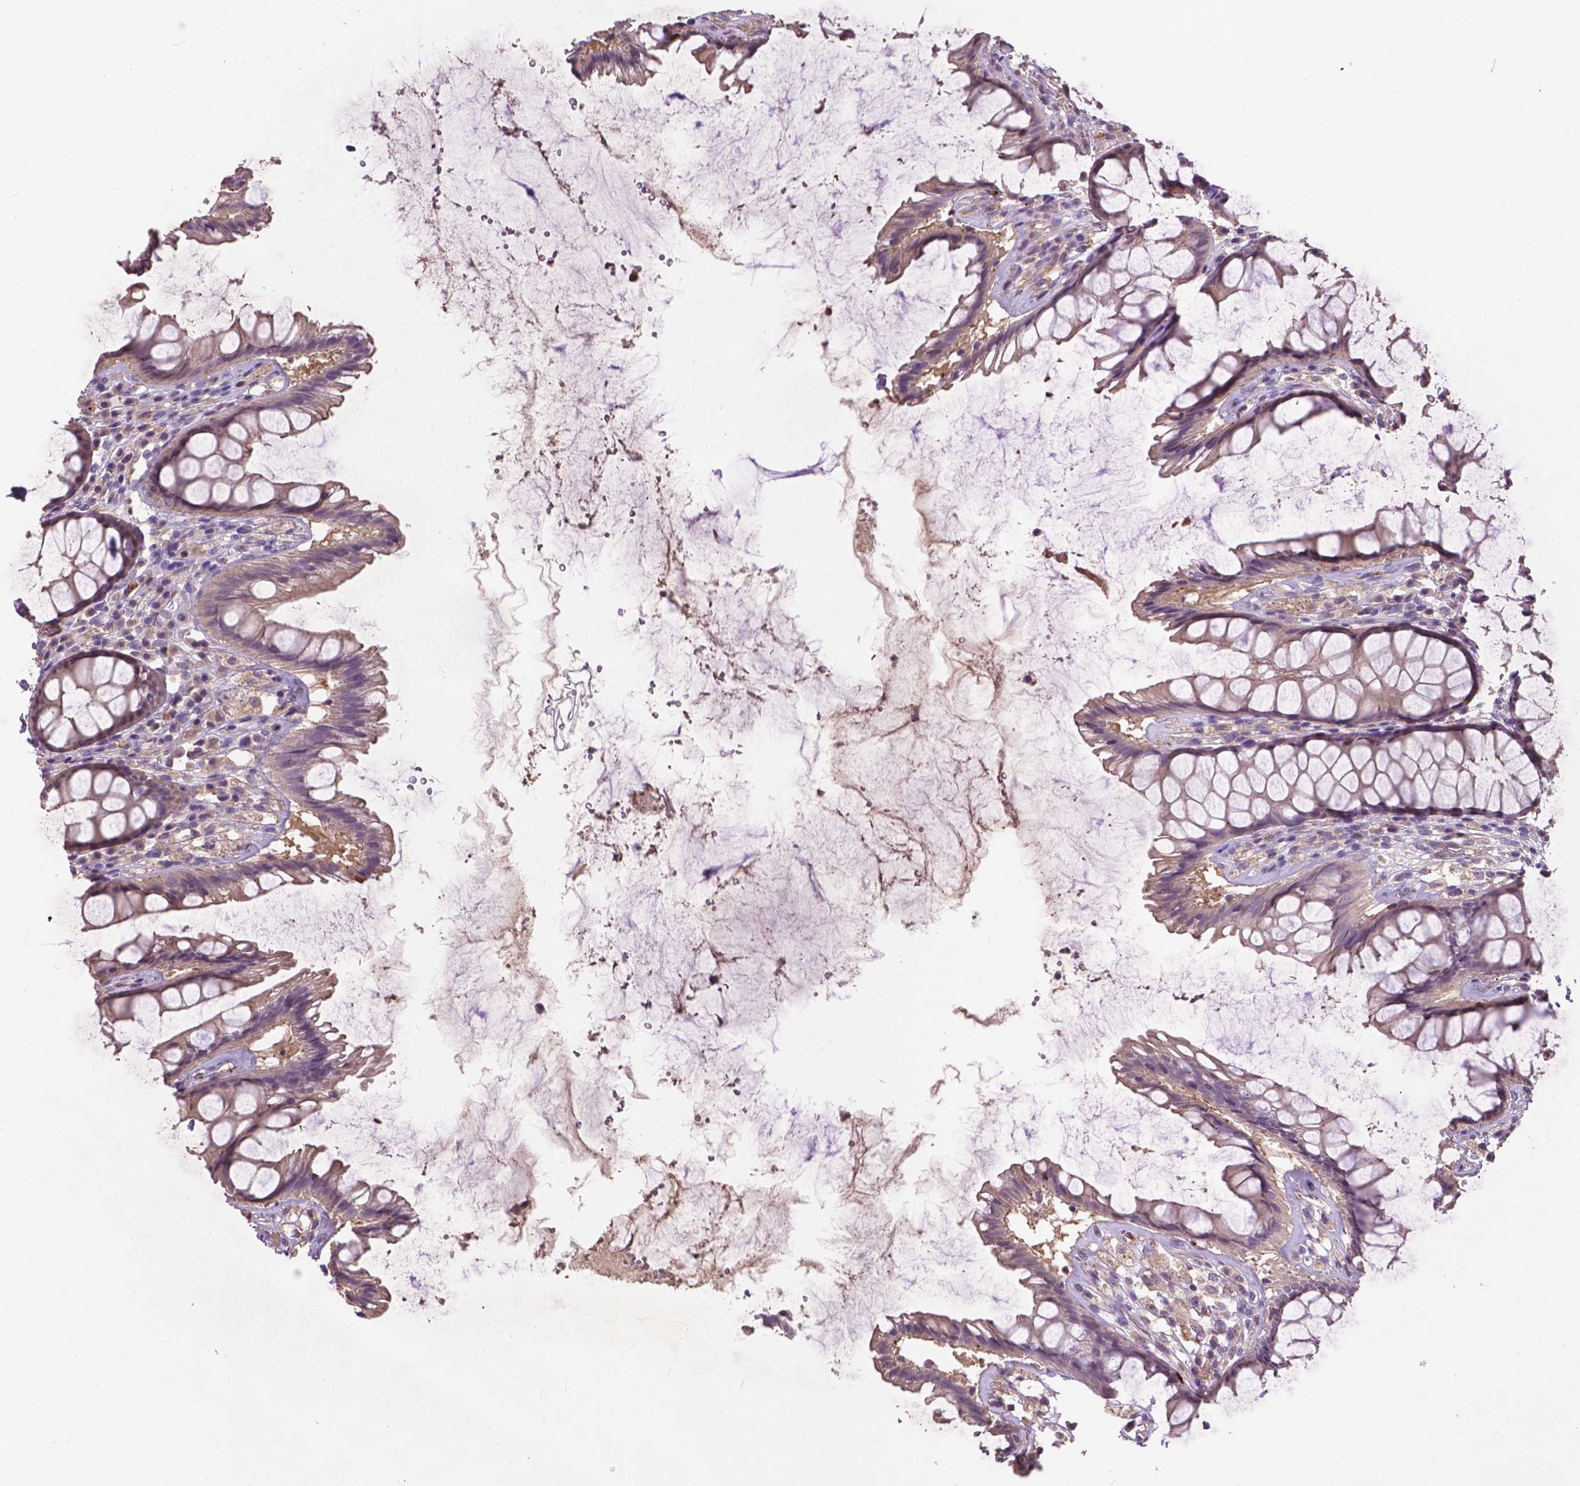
{"staining": {"intensity": "weak", "quantity": ">75%", "location": "cytoplasmic/membranous"}, "tissue": "rectum", "cell_type": "Glandular cells", "image_type": "normal", "snomed": [{"axis": "morphology", "description": "Normal tissue, NOS"}, {"axis": "topography", "description": "Rectum"}], "caption": "DAB (3,3'-diaminobenzidine) immunohistochemical staining of unremarkable rectum reveals weak cytoplasmic/membranous protein positivity in about >75% of glandular cells.", "gene": "ZNF337", "patient": {"sex": "male", "age": 72}}